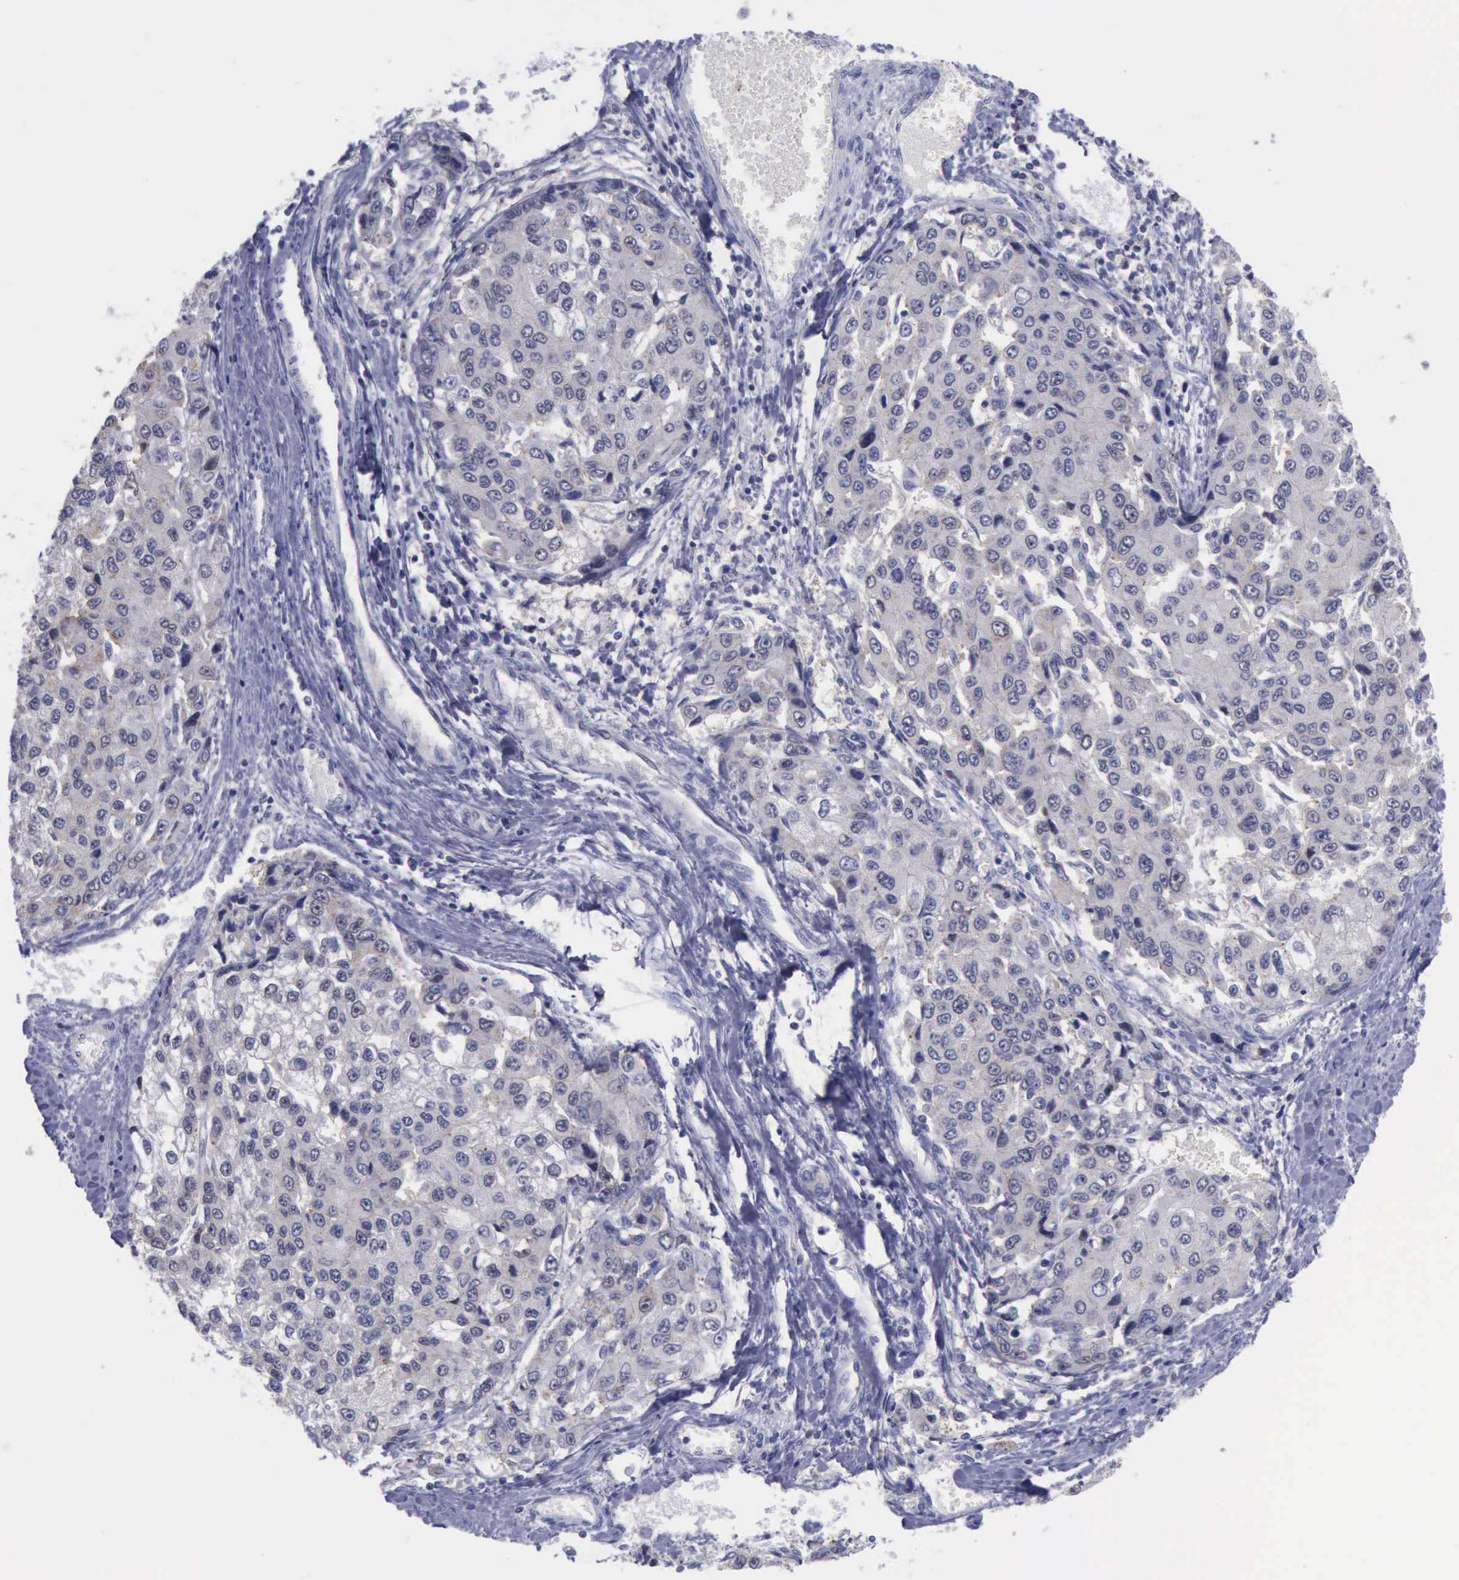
{"staining": {"intensity": "negative", "quantity": "none", "location": "none"}, "tissue": "liver cancer", "cell_type": "Tumor cells", "image_type": "cancer", "snomed": [{"axis": "morphology", "description": "Carcinoma, Hepatocellular, NOS"}, {"axis": "topography", "description": "Liver"}], "caption": "A photomicrograph of liver hepatocellular carcinoma stained for a protein exhibits no brown staining in tumor cells.", "gene": "SATB2", "patient": {"sex": "female", "age": 66}}